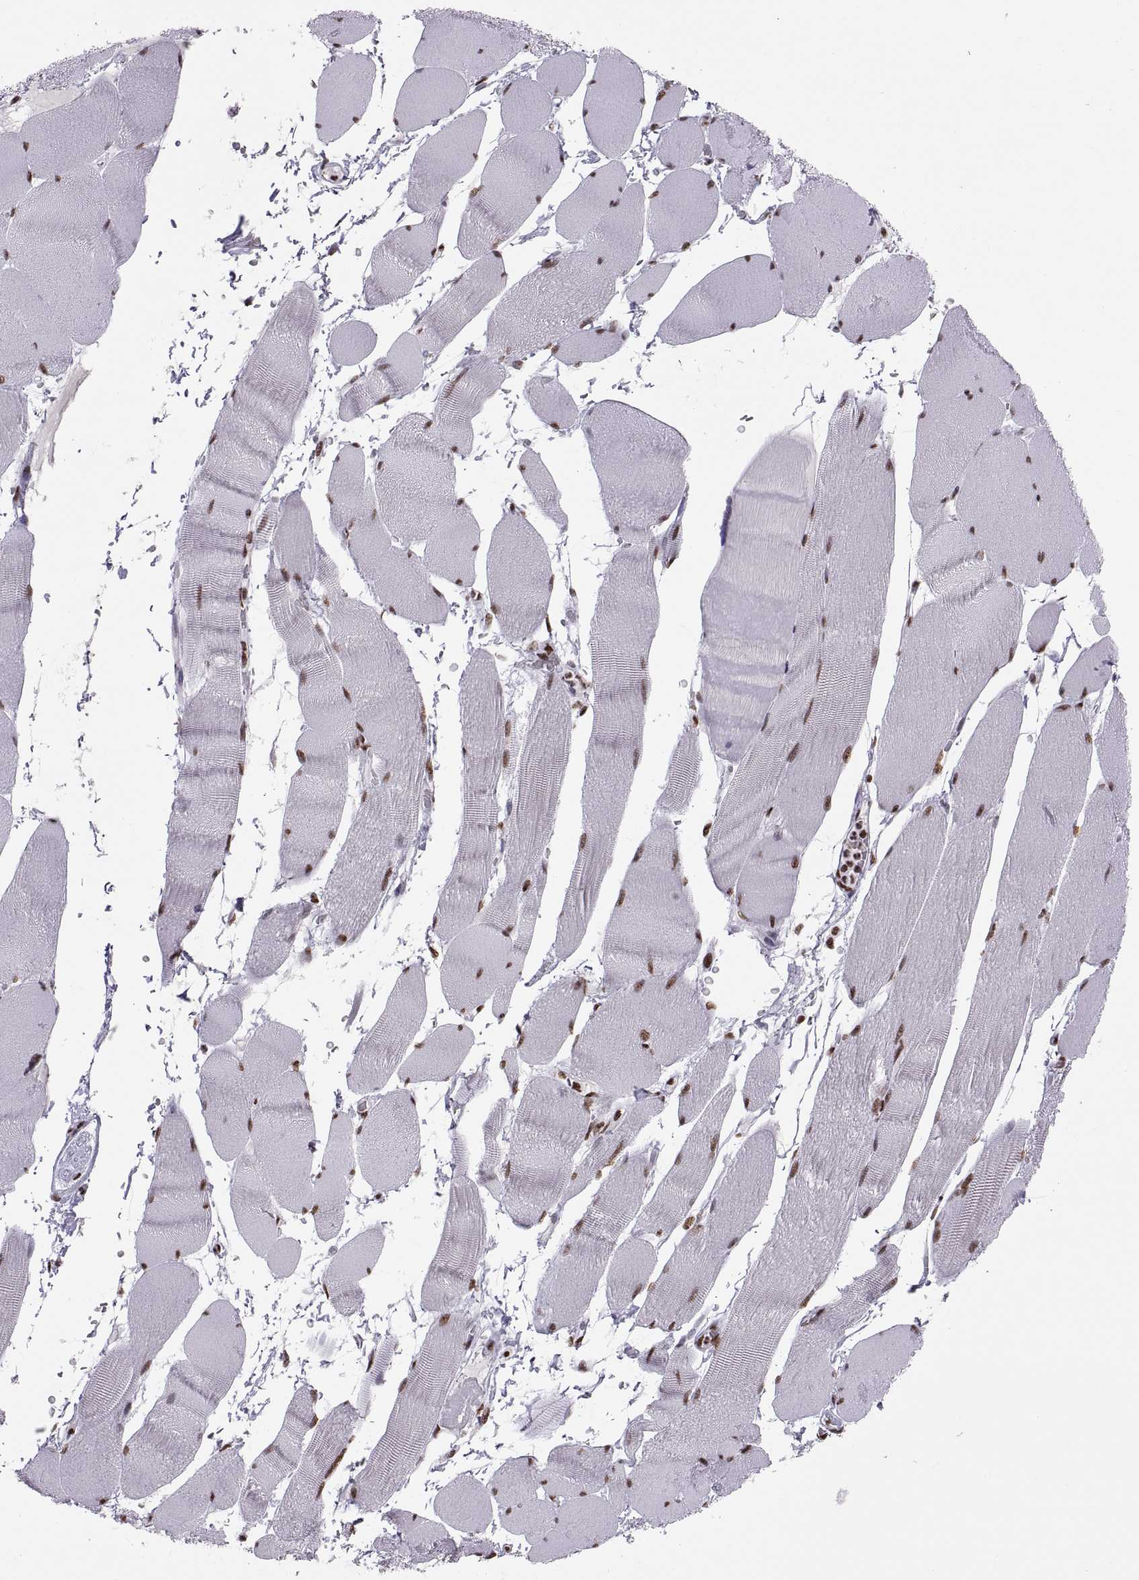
{"staining": {"intensity": "strong", "quantity": "25%-75%", "location": "nuclear"}, "tissue": "skeletal muscle", "cell_type": "Myocytes", "image_type": "normal", "snomed": [{"axis": "morphology", "description": "Normal tissue, NOS"}, {"axis": "topography", "description": "Skeletal muscle"}], "caption": "Immunohistochemical staining of normal human skeletal muscle reveals high levels of strong nuclear positivity in approximately 25%-75% of myocytes. Ihc stains the protein of interest in brown and the nuclei are stained blue.", "gene": "SNAI1", "patient": {"sex": "male", "age": 56}}